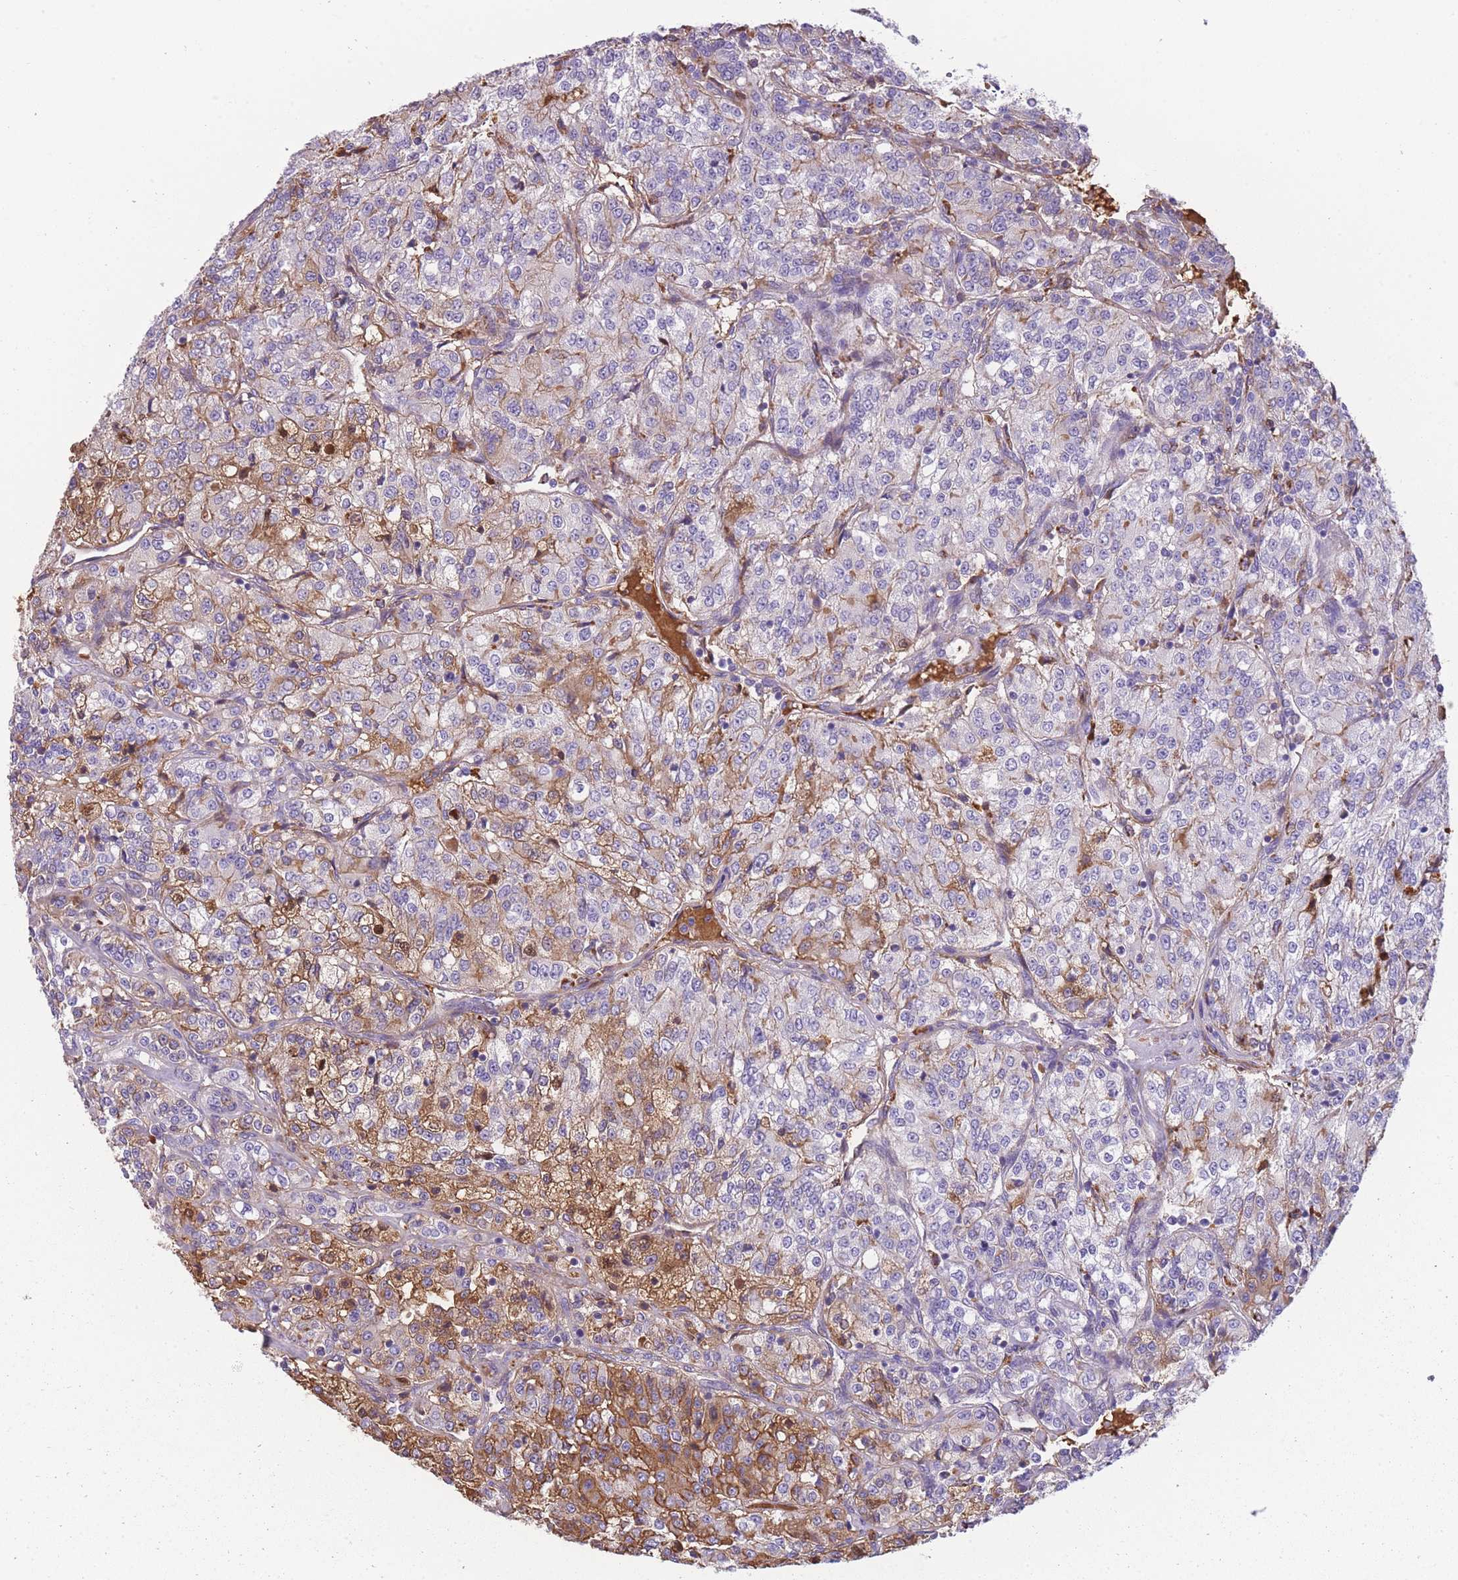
{"staining": {"intensity": "moderate", "quantity": "25%-75%", "location": "cytoplasmic/membranous"}, "tissue": "renal cancer", "cell_type": "Tumor cells", "image_type": "cancer", "snomed": [{"axis": "morphology", "description": "Adenocarcinoma, NOS"}, {"axis": "topography", "description": "Kidney"}], "caption": "Immunohistochemical staining of renal adenocarcinoma reveals medium levels of moderate cytoplasmic/membranous positivity in about 25%-75% of tumor cells. The protein is stained brown, and the nuclei are stained in blue (DAB IHC with brightfield microscopy, high magnification).", "gene": "GNAT1", "patient": {"sex": "female", "age": 63}}